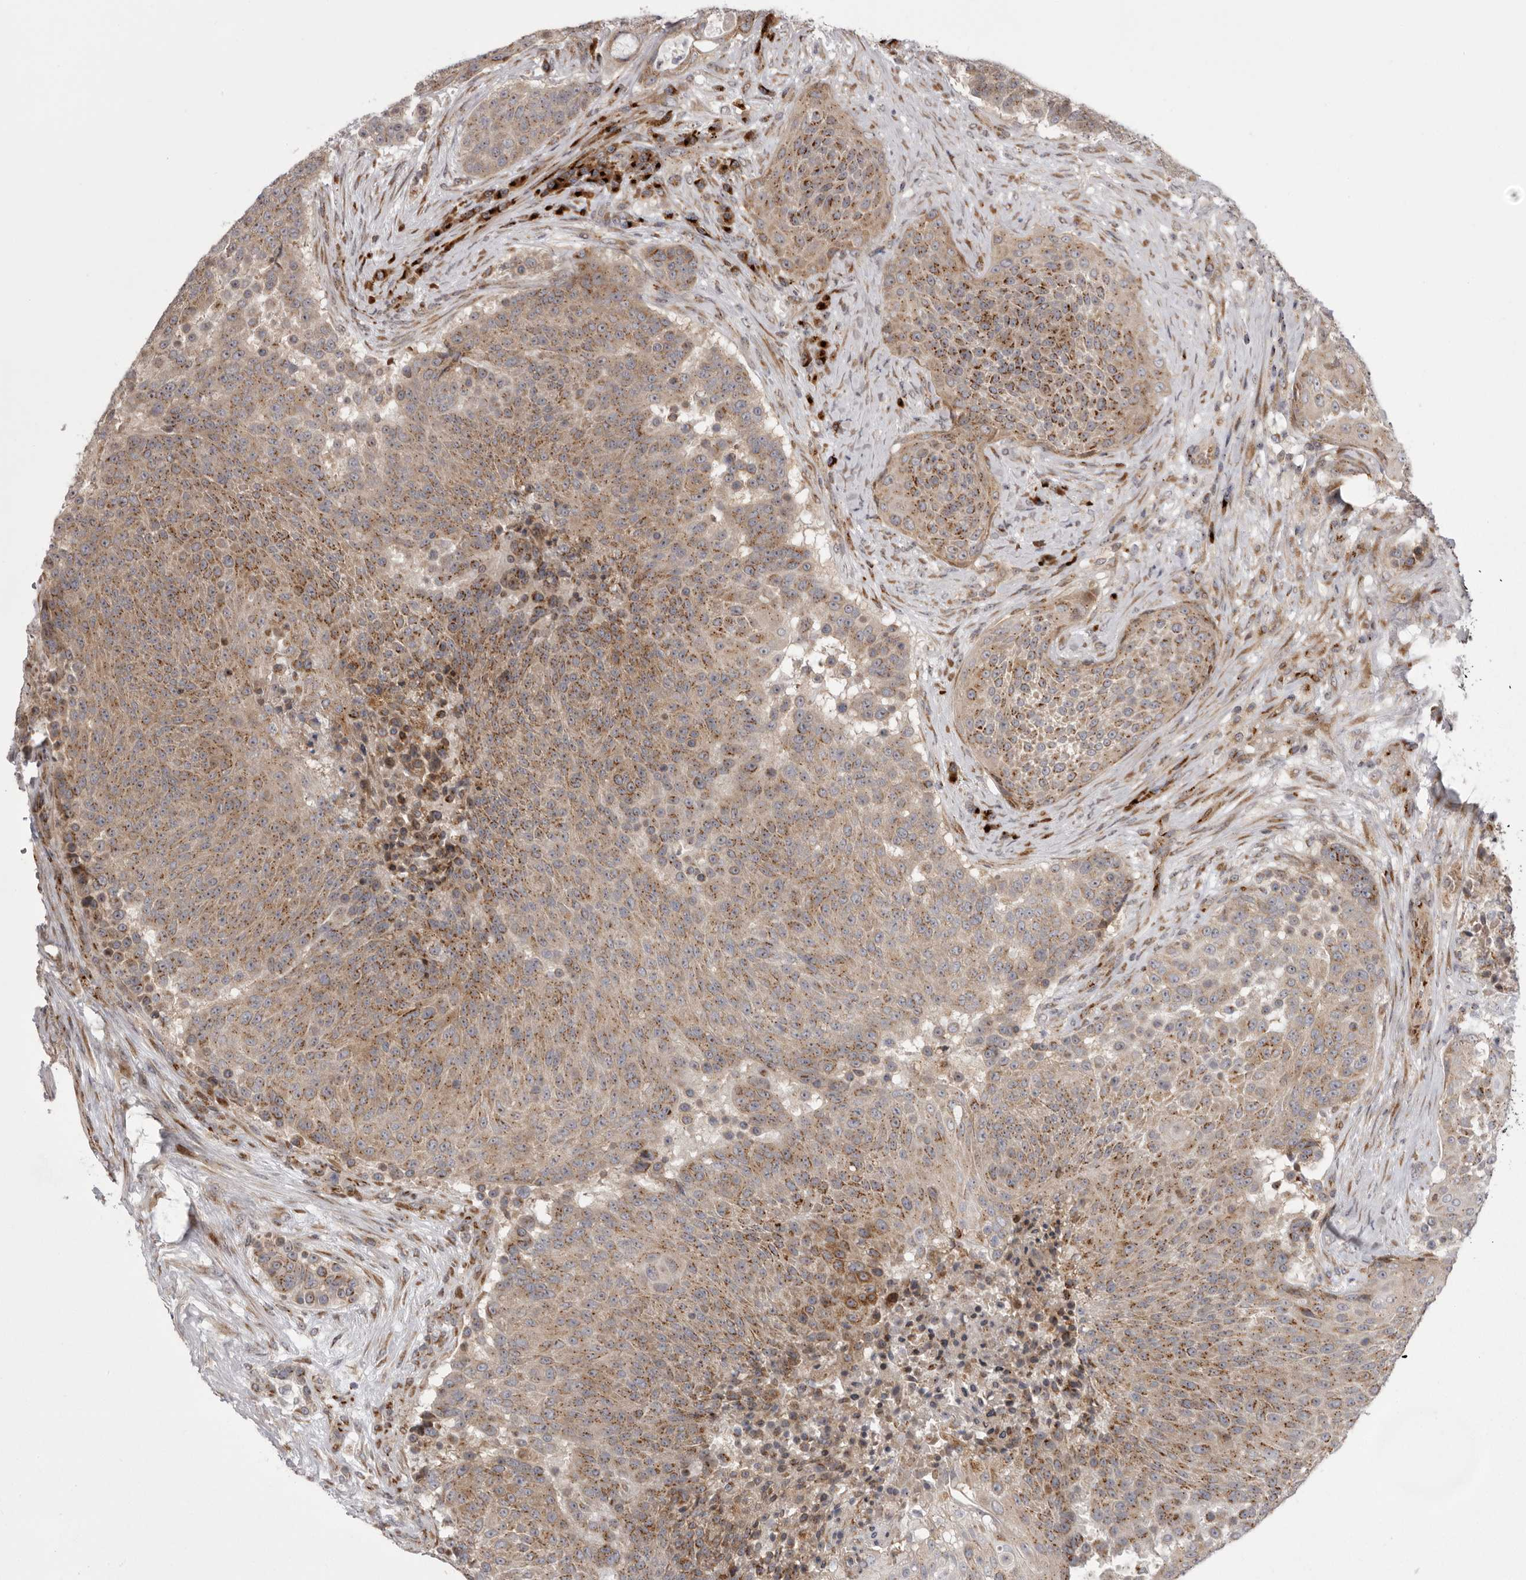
{"staining": {"intensity": "moderate", "quantity": ">75%", "location": "cytoplasmic/membranous"}, "tissue": "urothelial cancer", "cell_type": "Tumor cells", "image_type": "cancer", "snomed": [{"axis": "morphology", "description": "Urothelial carcinoma, High grade"}, {"axis": "topography", "description": "Urinary bladder"}], "caption": "Immunohistochemical staining of high-grade urothelial carcinoma shows moderate cytoplasmic/membranous protein staining in approximately >75% of tumor cells. The staining was performed using DAB, with brown indicating positive protein expression. Nuclei are stained blue with hematoxylin.", "gene": "WDR47", "patient": {"sex": "female", "age": 63}}